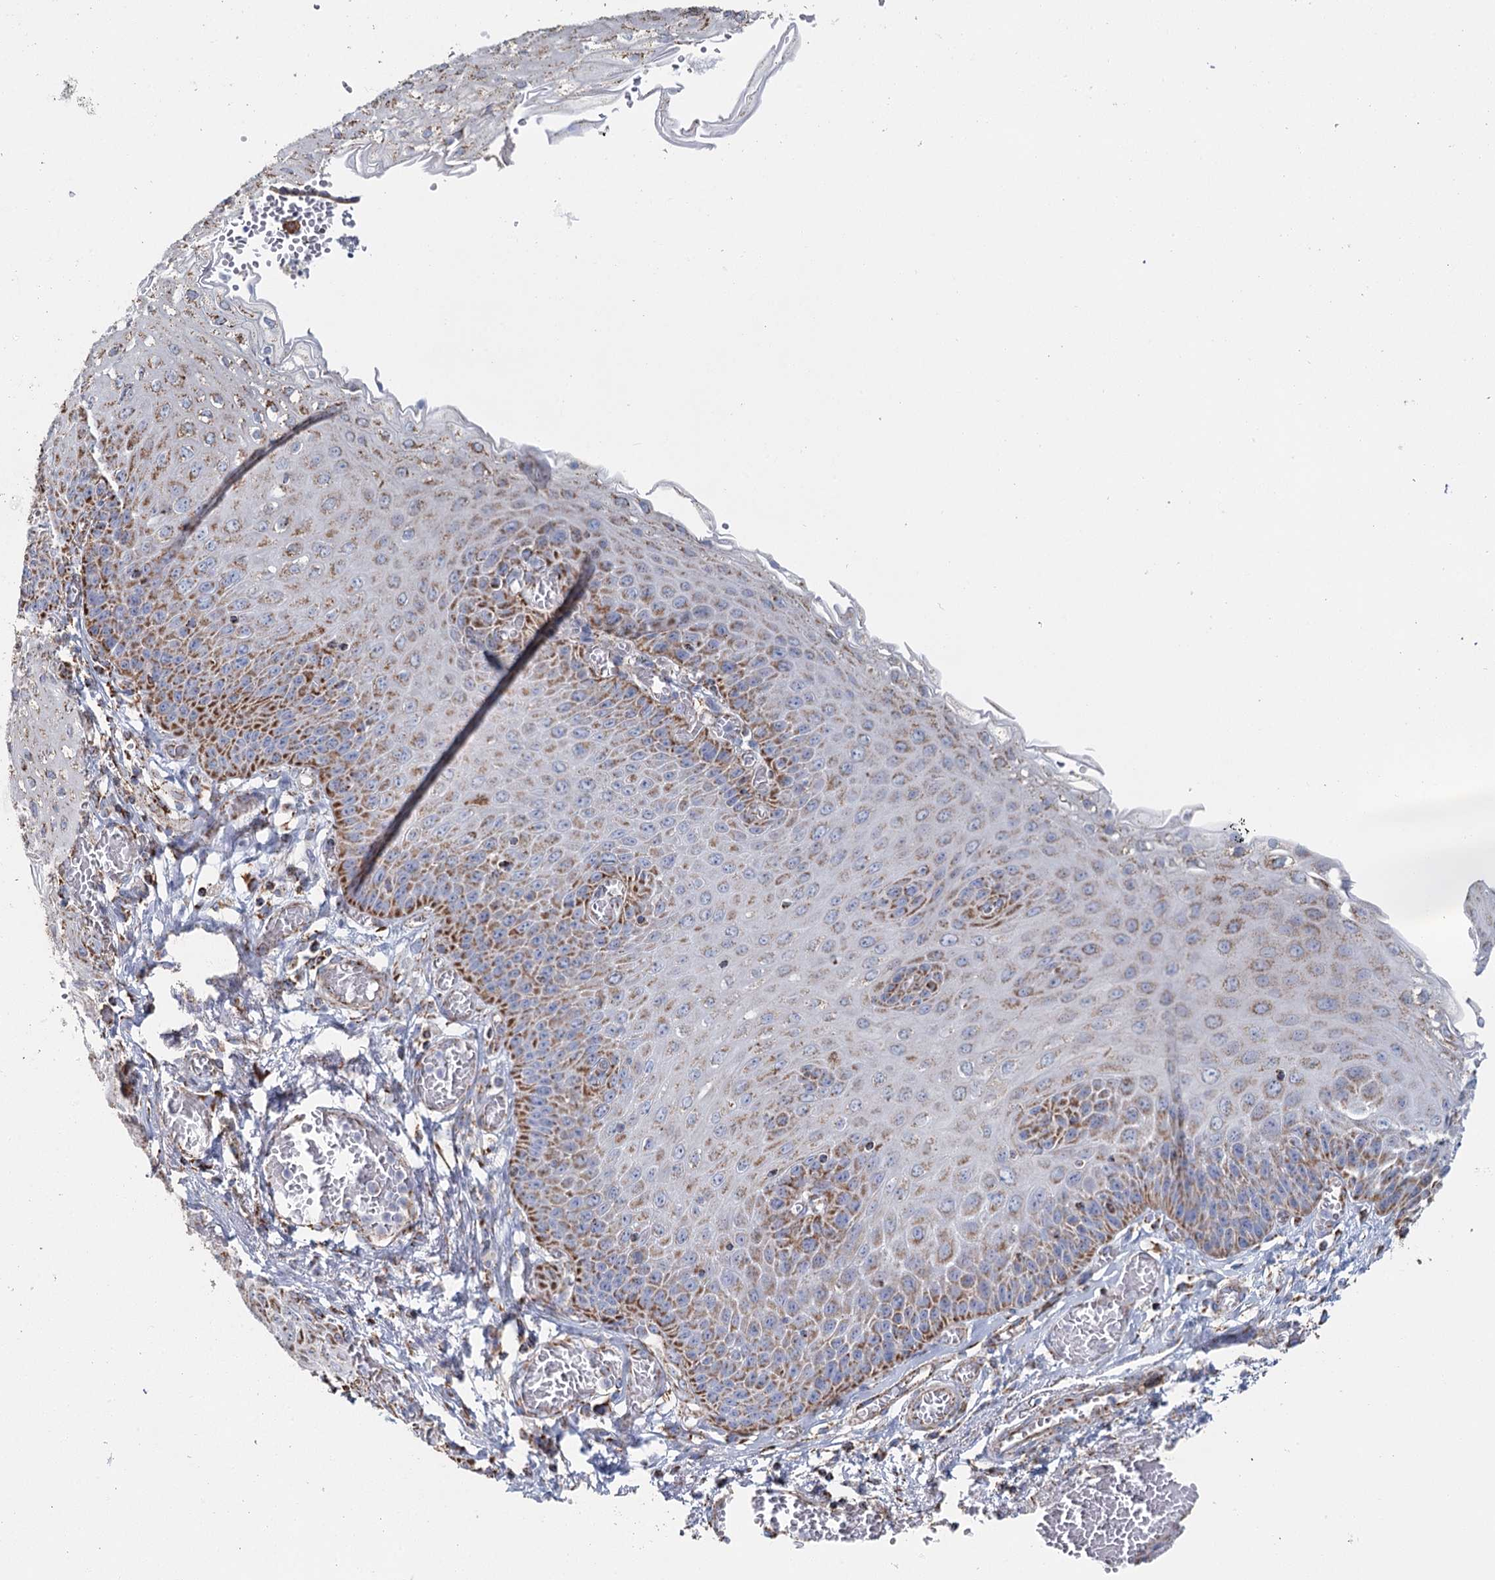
{"staining": {"intensity": "moderate", "quantity": "25%-75%", "location": "cytoplasmic/membranous"}, "tissue": "esophagus", "cell_type": "Squamous epithelial cells", "image_type": "normal", "snomed": [{"axis": "morphology", "description": "Normal tissue, NOS"}, {"axis": "topography", "description": "Esophagus"}], "caption": "Protein expression analysis of benign esophagus reveals moderate cytoplasmic/membranous positivity in approximately 25%-75% of squamous epithelial cells.", "gene": "MRPL44", "patient": {"sex": "male", "age": 81}}